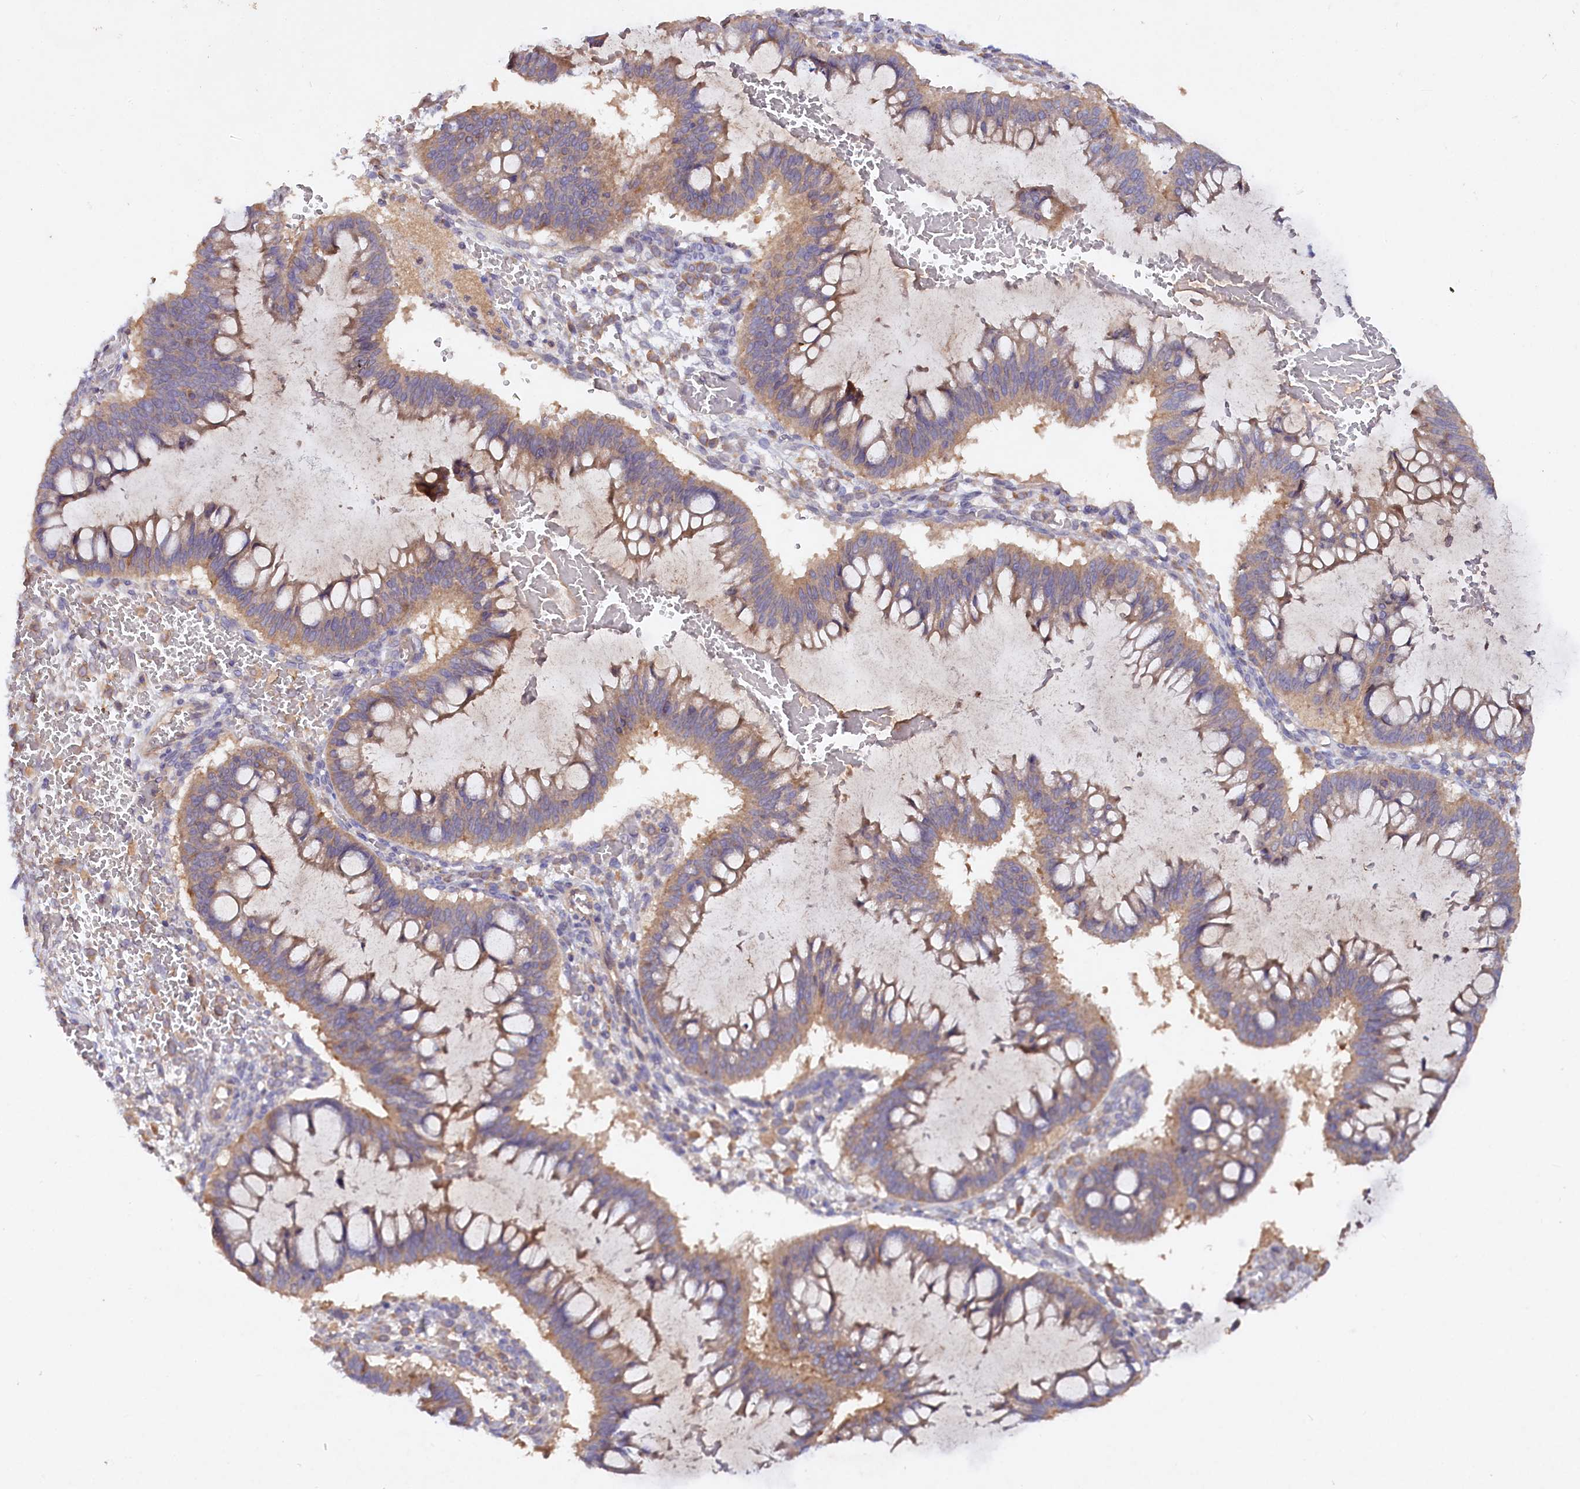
{"staining": {"intensity": "weak", "quantity": ">75%", "location": "cytoplasmic/membranous"}, "tissue": "ovarian cancer", "cell_type": "Tumor cells", "image_type": "cancer", "snomed": [{"axis": "morphology", "description": "Cystadenocarcinoma, mucinous, NOS"}, {"axis": "topography", "description": "Ovary"}], "caption": "Immunohistochemistry of ovarian cancer (mucinous cystadenocarcinoma) shows low levels of weak cytoplasmic/membranous positivity in about >75% of tumor cells.", "gene": "ETFBKMT", "patient": {"sex": "female", "age": 73}}